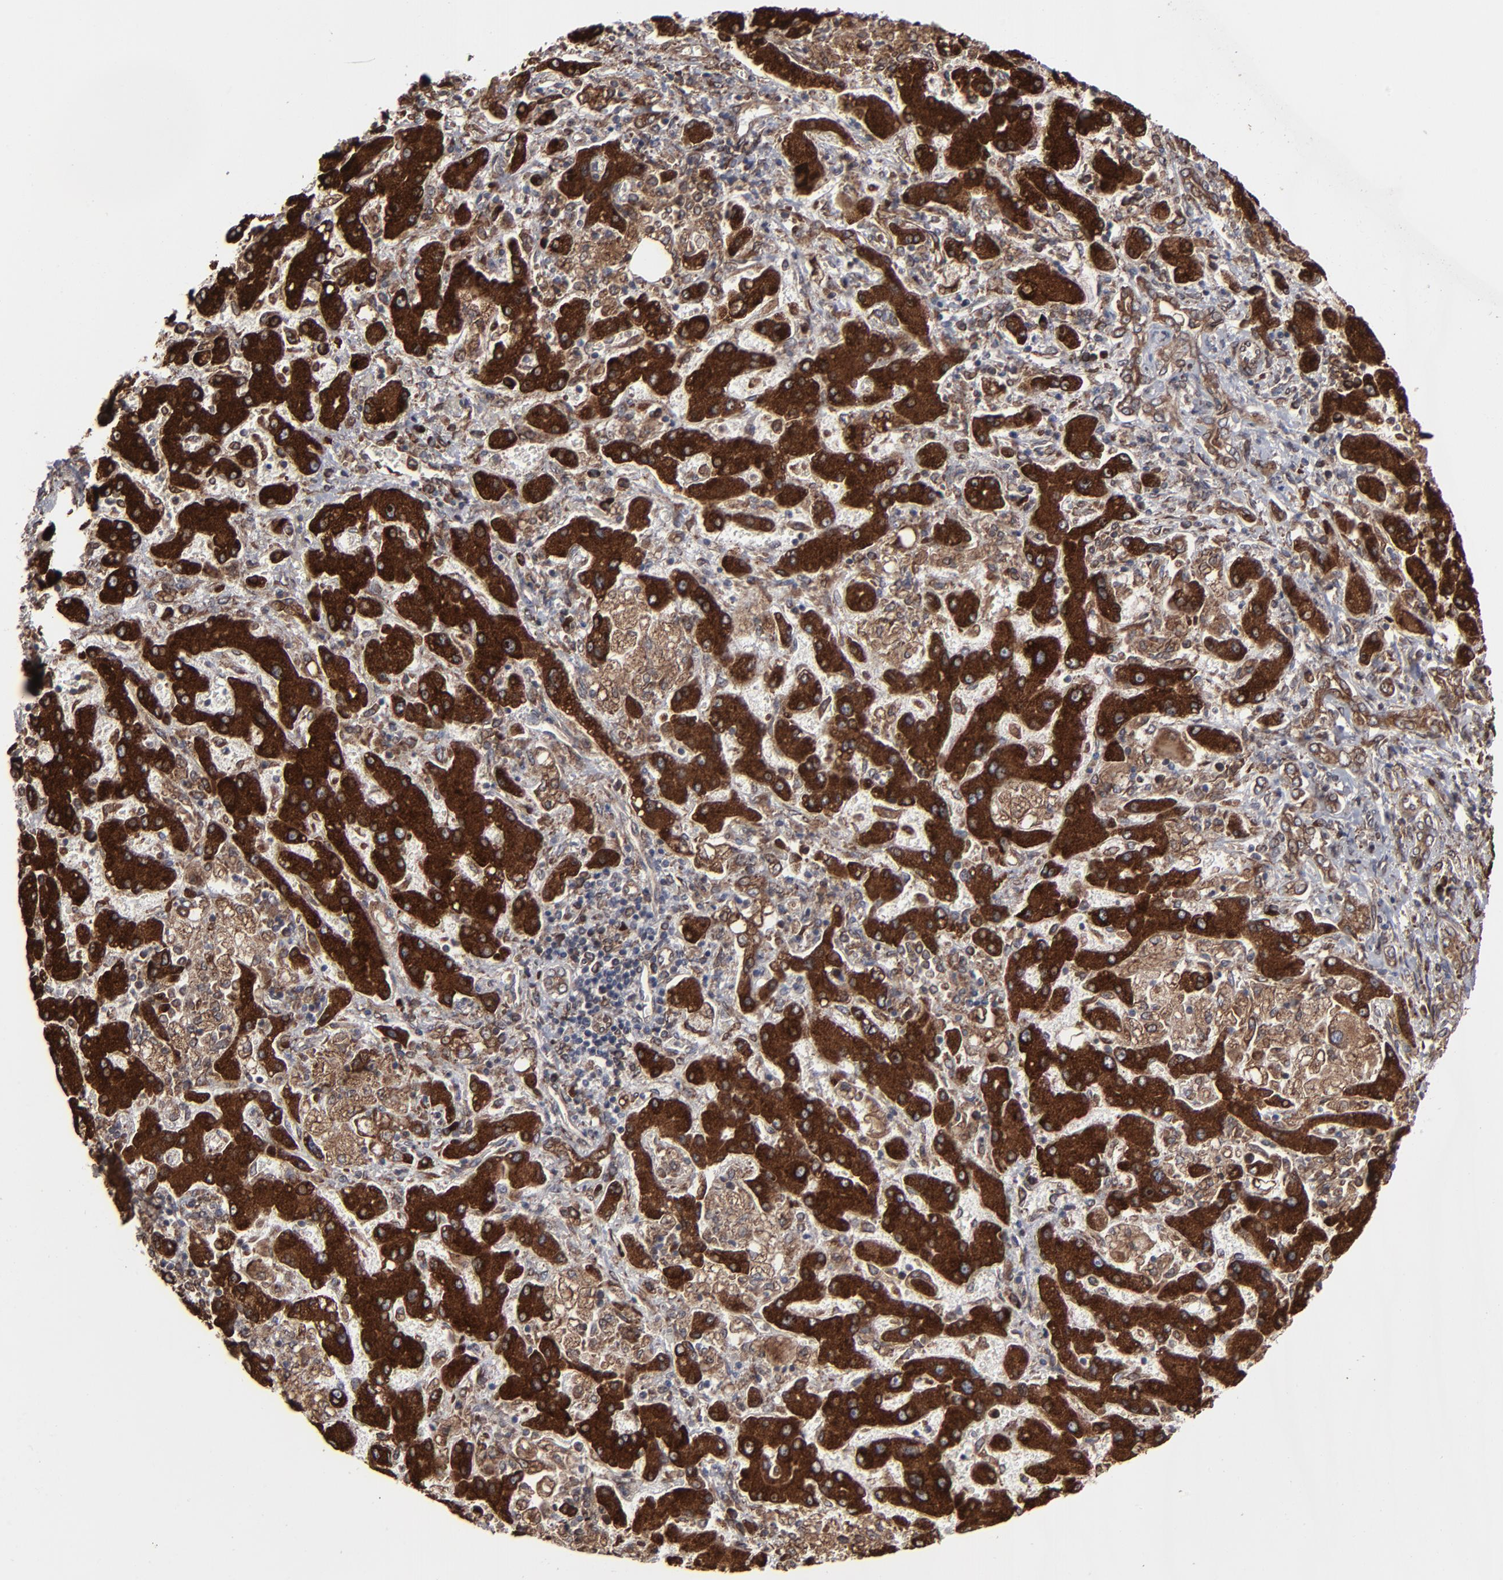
{"staining": {"intensity": "strong", "quantity": ">75%", "location": "cytoplasmic/membranous"}, "tissue": "liver cancer", "cell_type": "Tumor cells", "image_type": "cancer", "snomed": [{"axis": "morphology", "description": "Cholangiocarcinoma"}, {"axis": "topography", "description": "Liver"}], "caption": "High-power microscopy captured an IHC image of liver cholangiocarcinoma, revealing strong cytoplasmic/membranous expression in about >75% of tumor cells.", "gene": "CNIH1", "patient": {"sex": "male", "age": 50}}